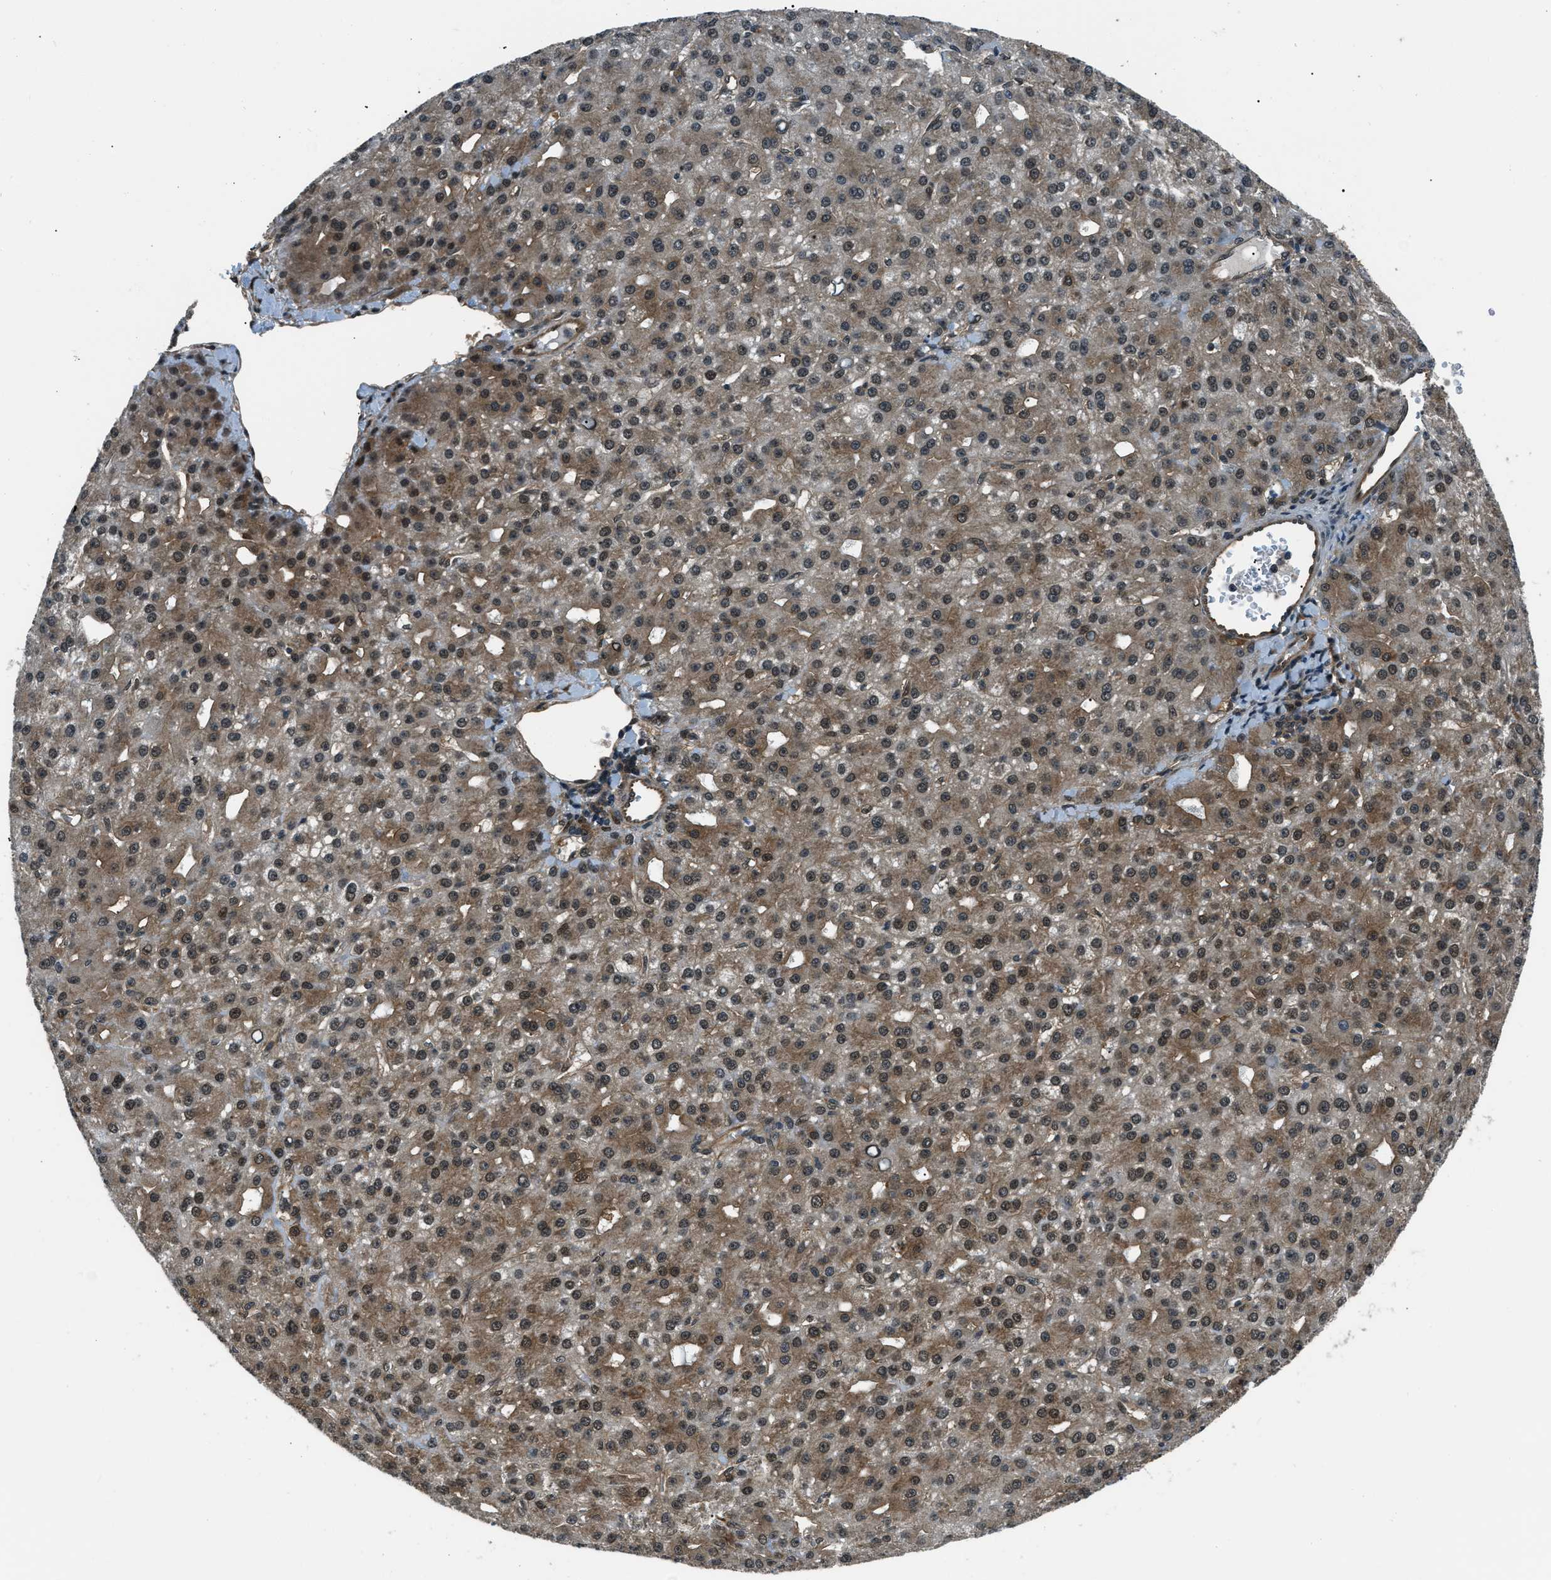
{"staining": {"intensity": "moderate", "quantity": "25%-75%", "location": "cytoplasmic/membranous,nuclear"}, "tissue": "liver cancer", "cell_type": "Tumor cells", "image_type": "cancer", "snomed": [{"axis": "morphology", "description": "Carcinoma, Hepatocellular, NOS"}, {"axis": "topography", "description": "Liver"}], "caption": "The histopathology image exhibits immunohistochemical staining of hepatocellular carcinoma (liver). There is moderate cytoplasmic/membranous and nuclear staining is seen in about 25%-75% of tumor cells. (Stains: DAB in brown, nuclei in blue, Microscopy: brightfield microscopy at high magnification).", "gene": "NUDCD3", "patient": {"sex": "male", "age": 67}}